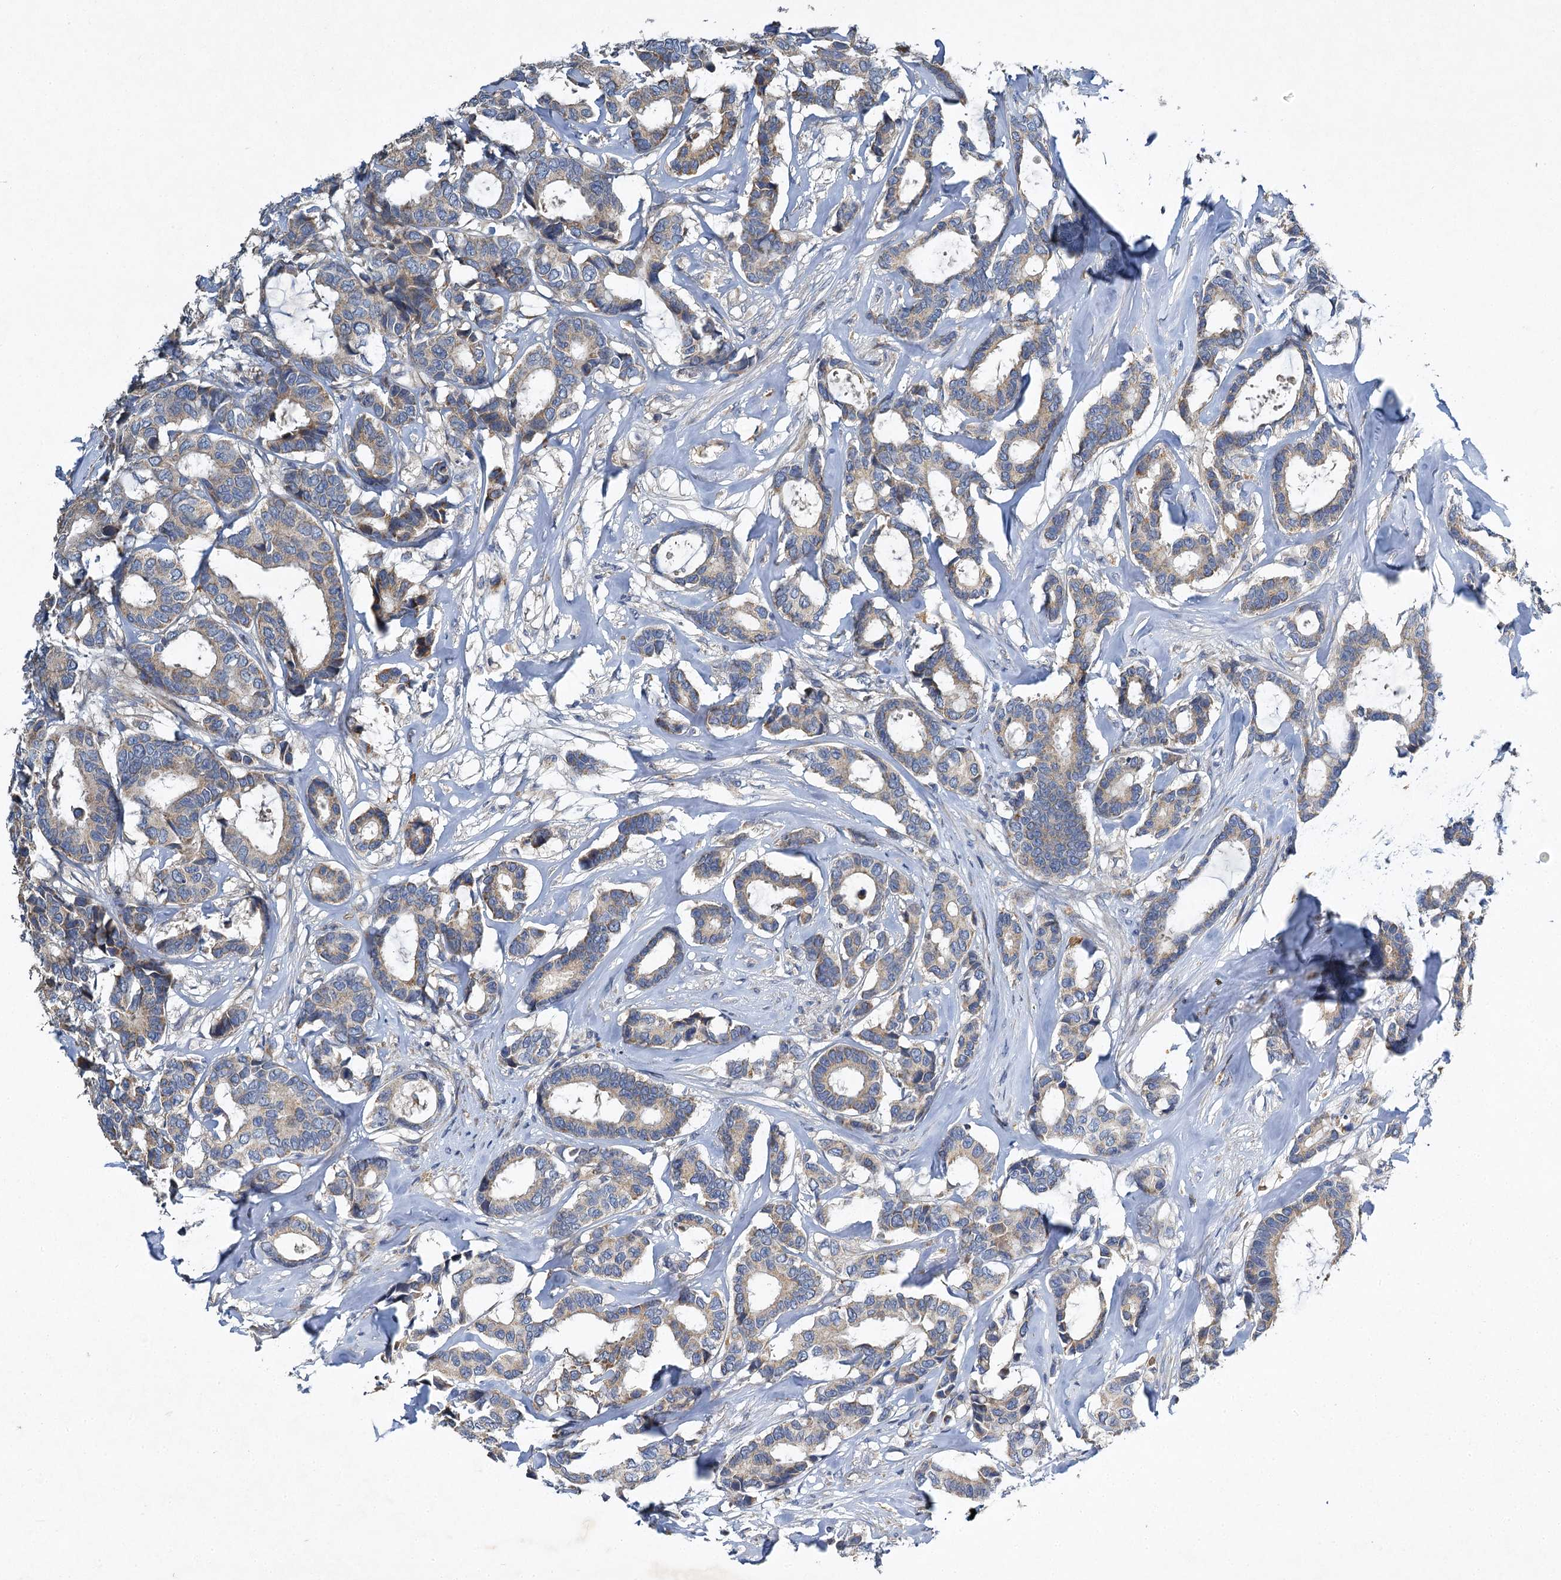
{"staining": {"intensity": "weak", "quantity": ">75%", "location": "cytoplasmic/membranous"}, "tissue": "breast cancer", "cell_type": "Tumor cells", "image_type": "cancer", "snomed": [{"axis": "morphology", "description": "Duct carcinoma"}, {"axis": "topography", "description": "Breast"}], "caption": "DAB (3,3'-diaminobenzidine) immunohistochemical staining of human breast cancer displays weak cytoplasmic/membranous protein positivity in approximately >75% of tumor cells. Nuclei are stained in blue.", "gene": "BCS1L", "patient": {"sex": "female", "age": 87}}